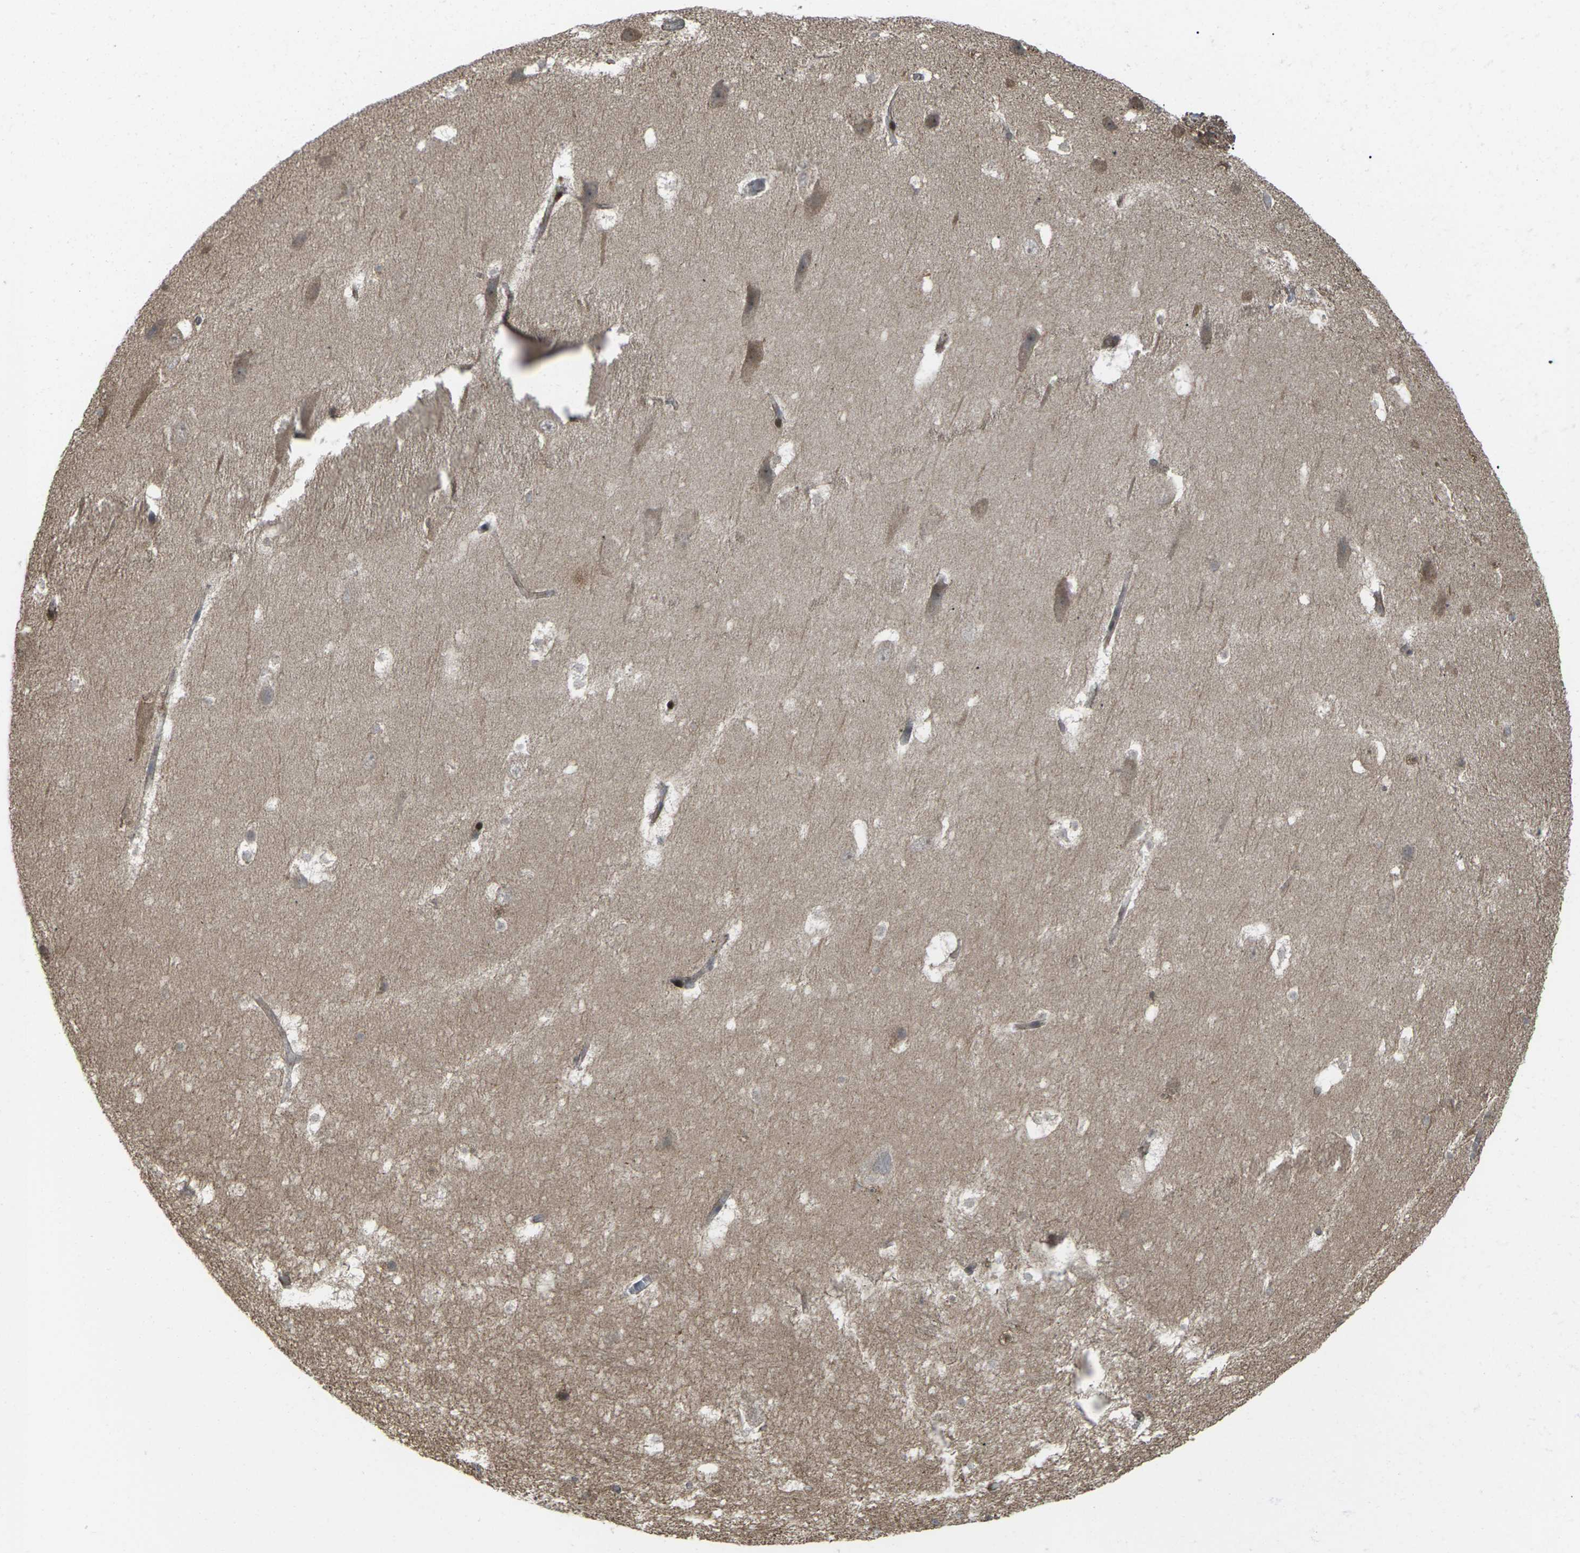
{"staining": {"intensity": "moderate", "quantity": ">75%", "location": "cytoplasmic/membranous,nuclear"}, "tissue": "hippocampus", "cell_type": "Glial cells", "image_type": "normal", "snomed": [{"axis": "morphology", "description": "Normal tissue, NOS"}, {"axis": "topography", "description": "Hippocampus"}], "caption": "A medium amount of moderate cytoplasmic/membranous,nuclear staining is present in about >75% of glial cells in unremarkable hippocampus. (IHC, brightfield microscopy, high magnification).", "gene": "ROBO1", "patient": {"sex": "male", "age": 45}}